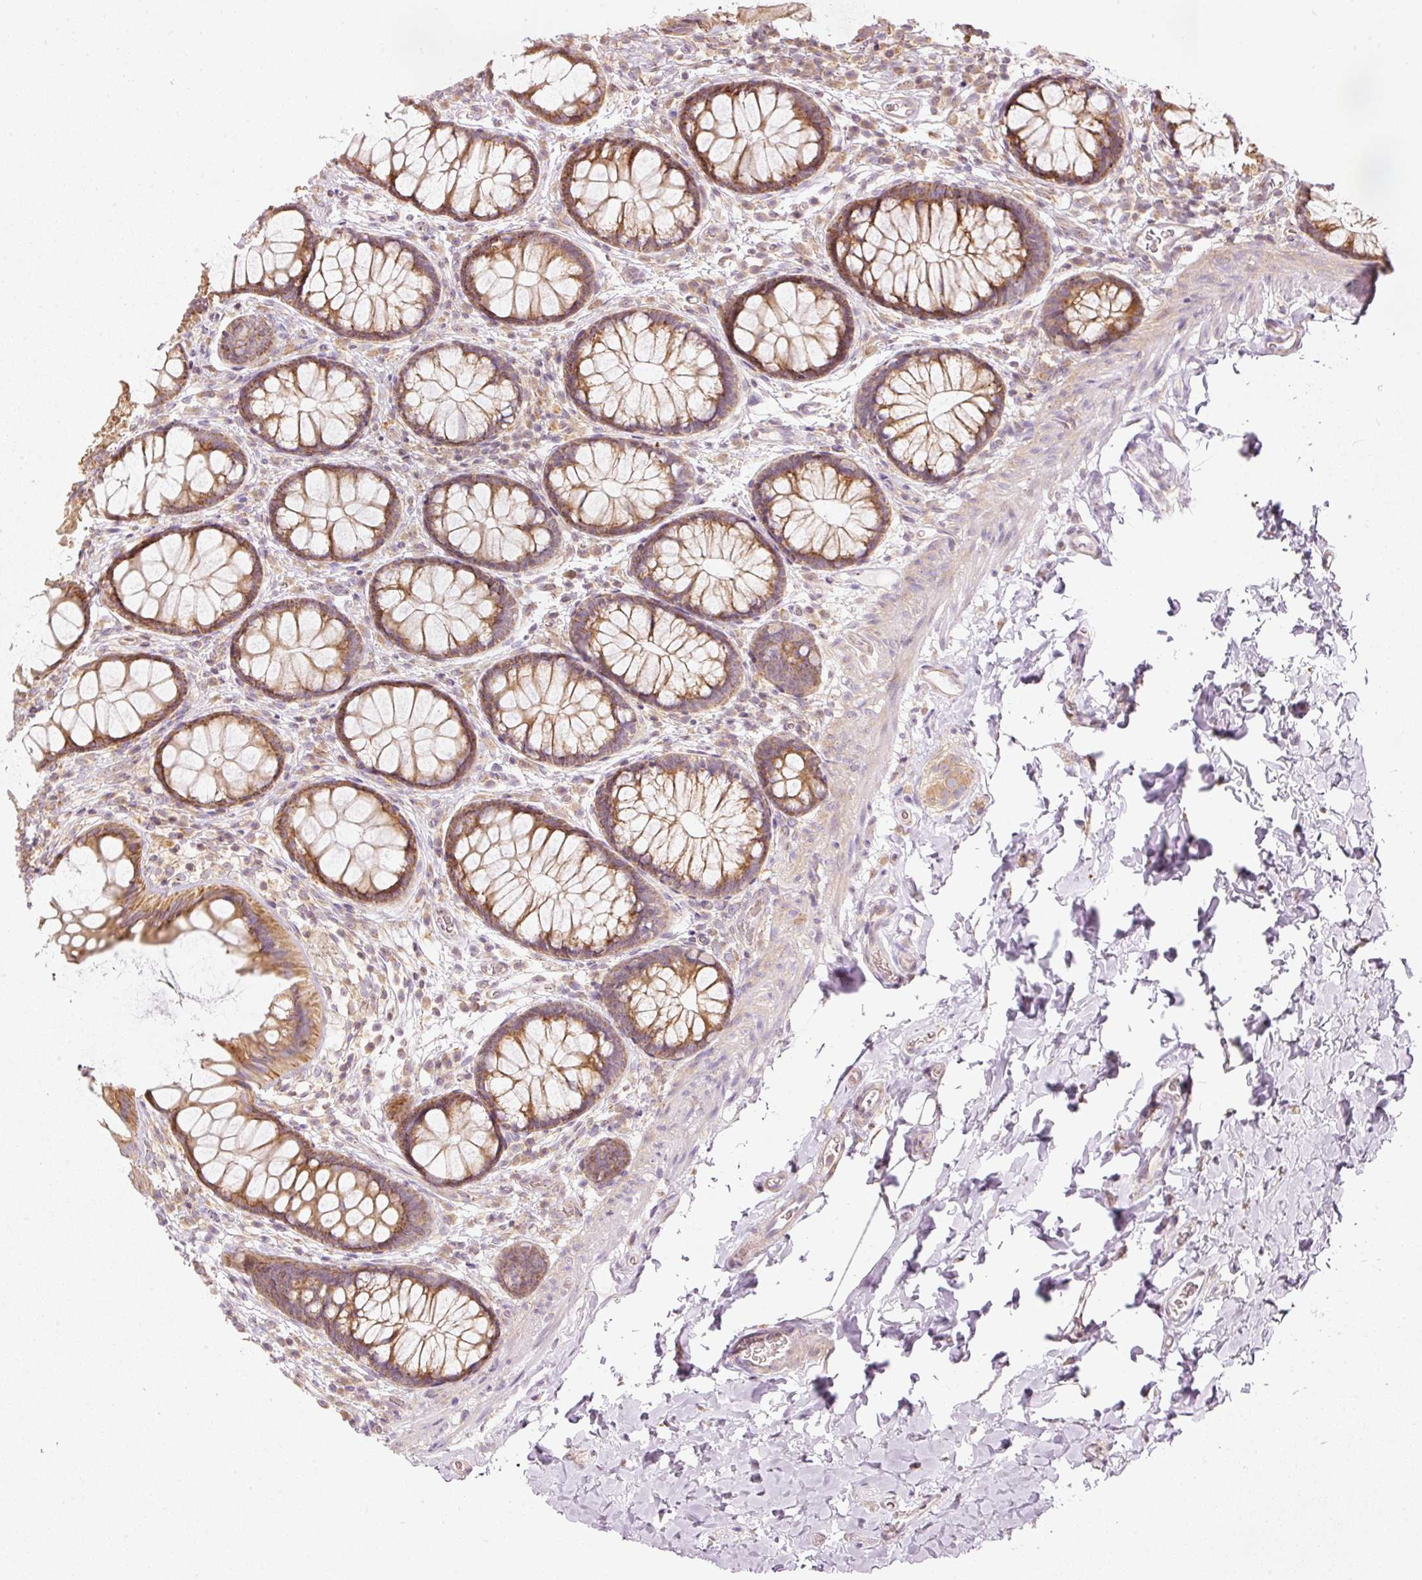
{"staining": {"intensity": "weak", "quantity": "25%-75%", "location": "cytoplasmic/membranous"}, "tissue": "colon", "cell_type": "Endothelial cells", "image_type": "normal", "snomed": [{"axis": "morphology", "description": "Normal tissue, NOS"}, {"axis": "topography", "description": "Colon"}], "caption": "DAB (3,3'-diaminobenzidine) immunohistochemical staining of normal colon demonstrates weak cytoplasmic/membranous protein staining in approximately 25%-75% of endothelial cells.", "gene": "SNAPC5", "patient": {"sex": "male", "age": 46}}